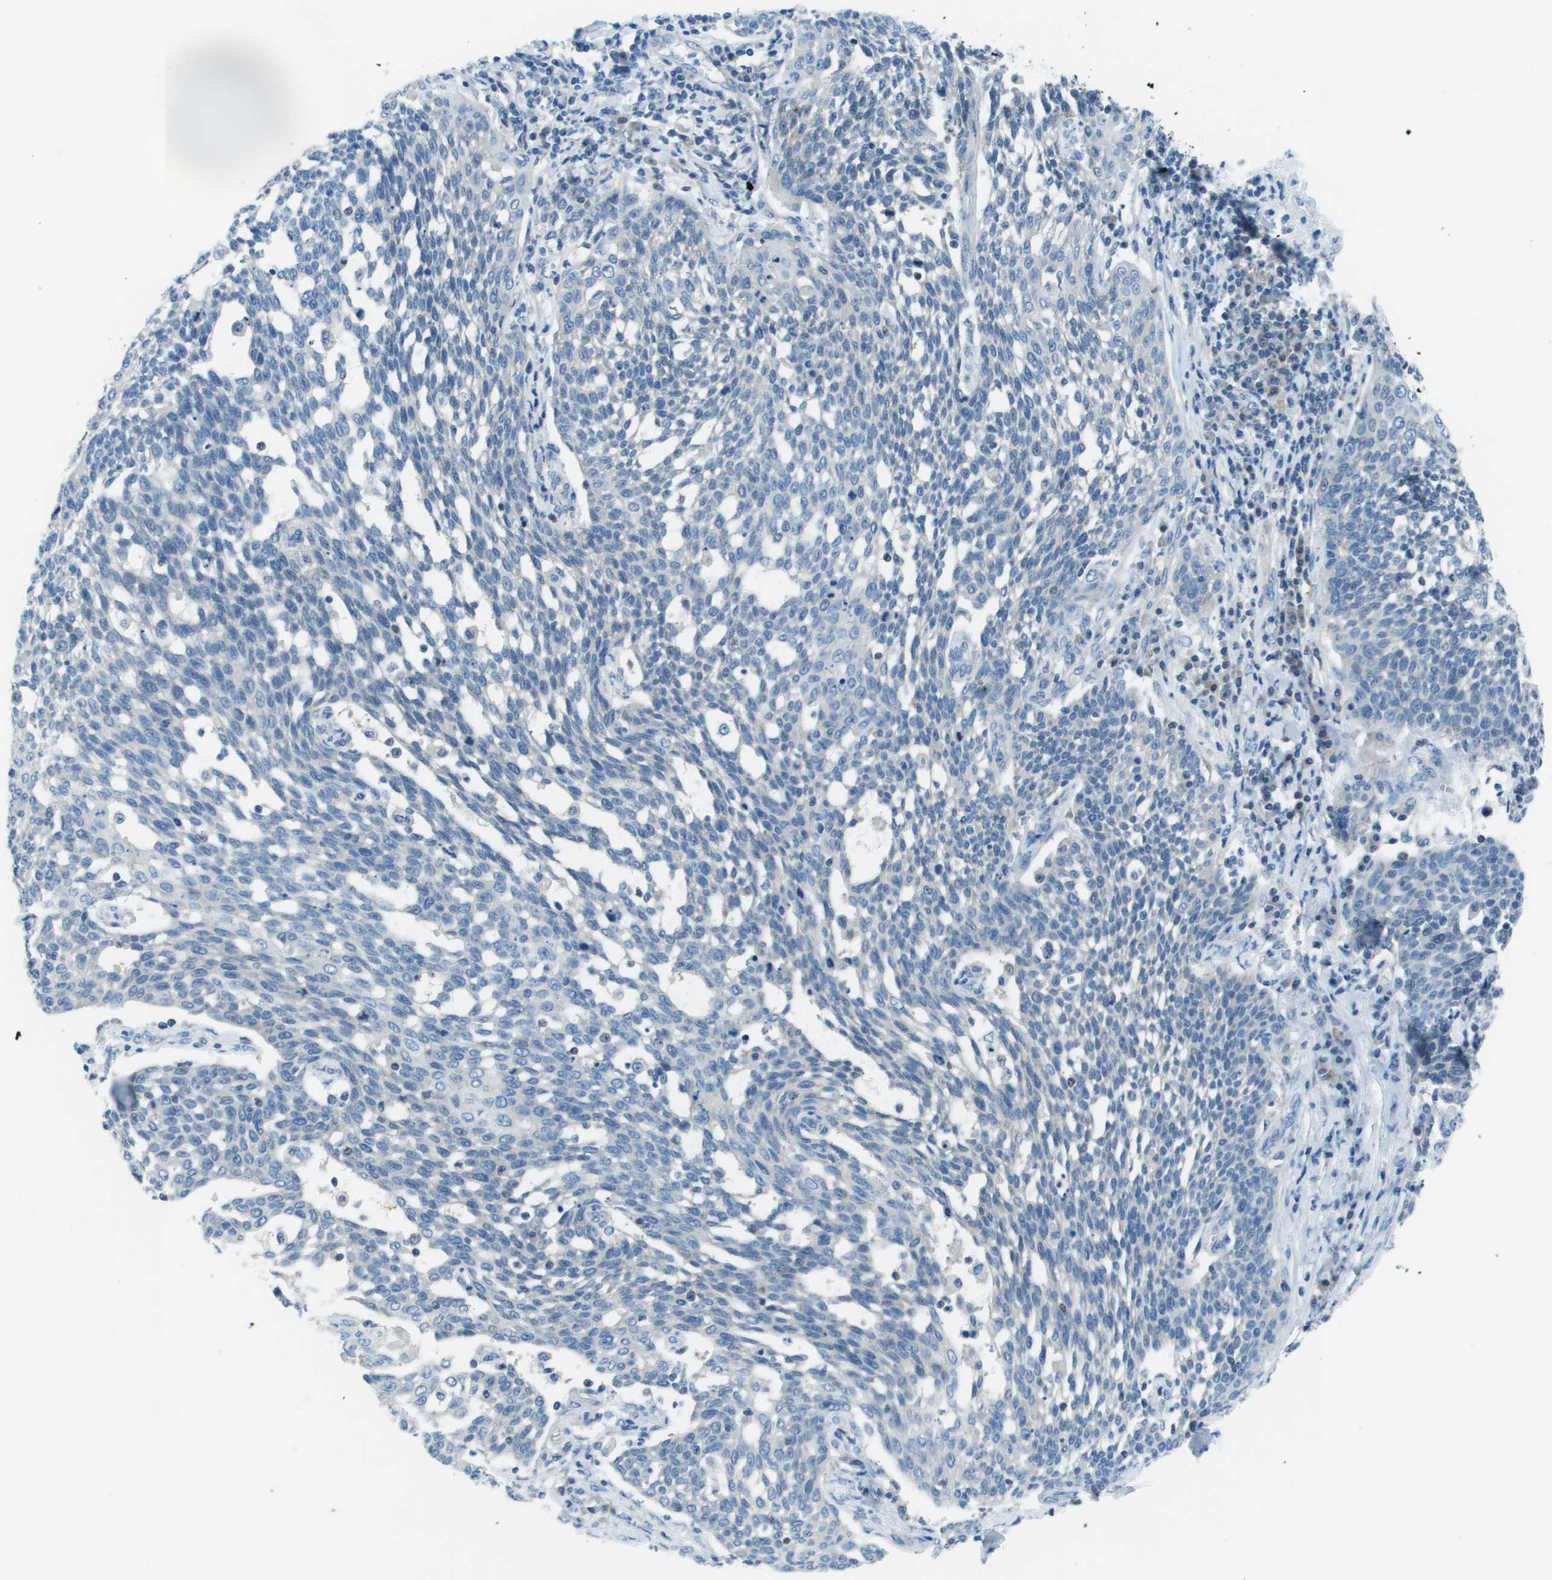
{"staining": {"intensity": "negative", "quantity": "none", "location": "none"}, "tissue": "cervical cancer", "cell_type": "Tumor cells", "image_type": "cancer", "snomed": [{"axis": "morphology", "description": "Squamous cell carcinoma, NOS"}, {"axis": "topography", "description": "Cervix"}], "caption": "IHC photomicrograph of neoplastic tissue: human cervical squamous cell carcinoma stained with DAB (3,3'-diaminobenzidine) exhibits no significant protein positivity in tumor cells. The staining is performed using DAB (3,3'-diaminobenzidine) brown chromogen with nuclei counter-stained in using hematoxylin.", "gene": "STIP1", "patient": {"sex": "female", "age": 34}}